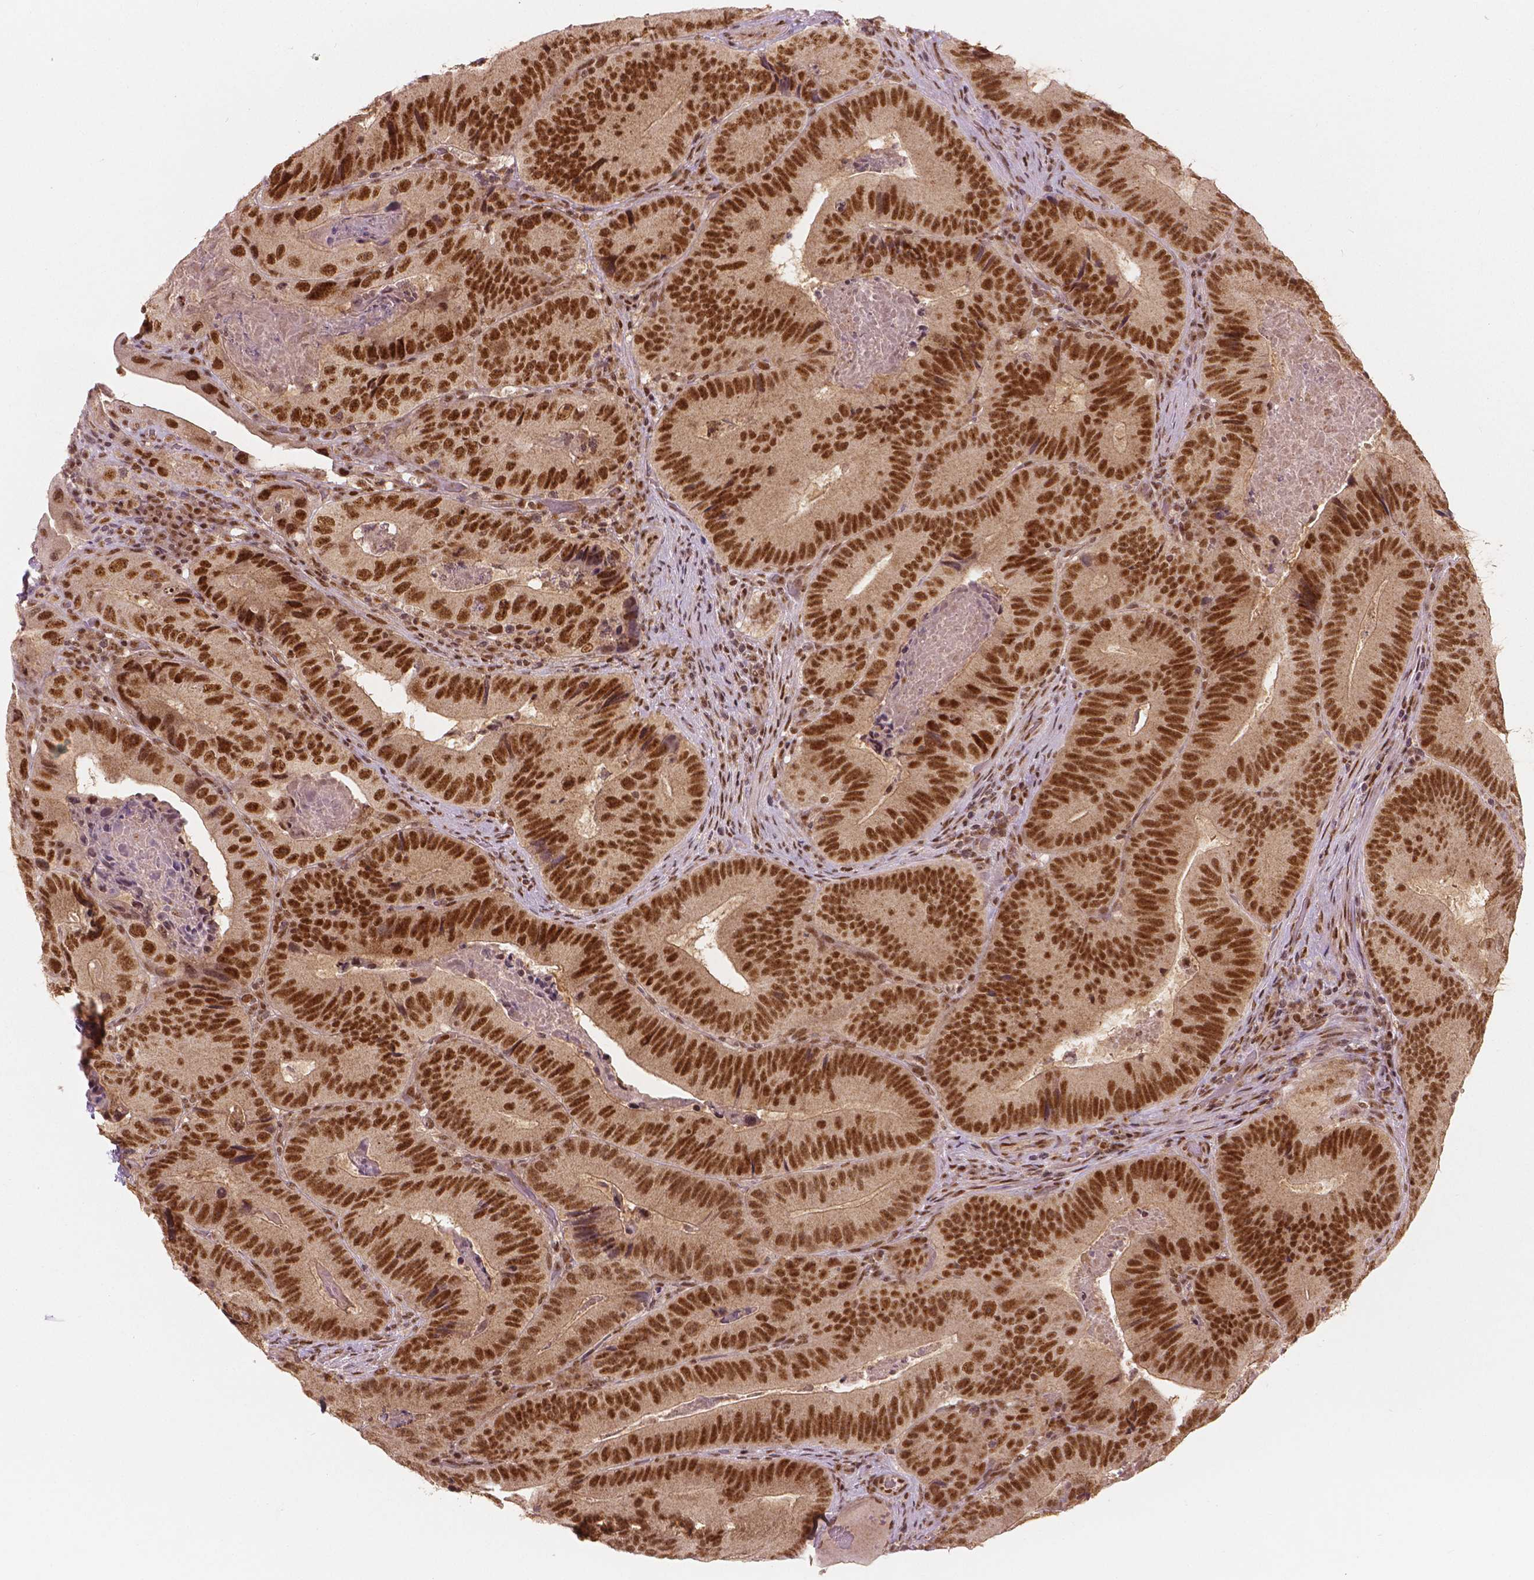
{"staining": {"intensity": "strong", "quantity": ">75%", "location": "nuclear"}, "tissue": "colorectal cancer", "cell_type": "Tumor cells", "image_type": "cancer", "snomed": [{"axis": "morphology", "description": "Adenocarcinoma, NOS"}, {"axis": "topography", "description": "Colon"}], "caption": "Tumor cells display high levels of strong nuclear expression in approximately >75% of cells in colorectal adenocarcinoma. The staining was performed using DAB (3,3'-diaminobenzidine) to visualize the protein expression in brown, while the nuclei were stained in blue with hematoxylin (Magnification: 20x).", "gene": "NSD2", "patient": {"sex": "female", "age": 86}}